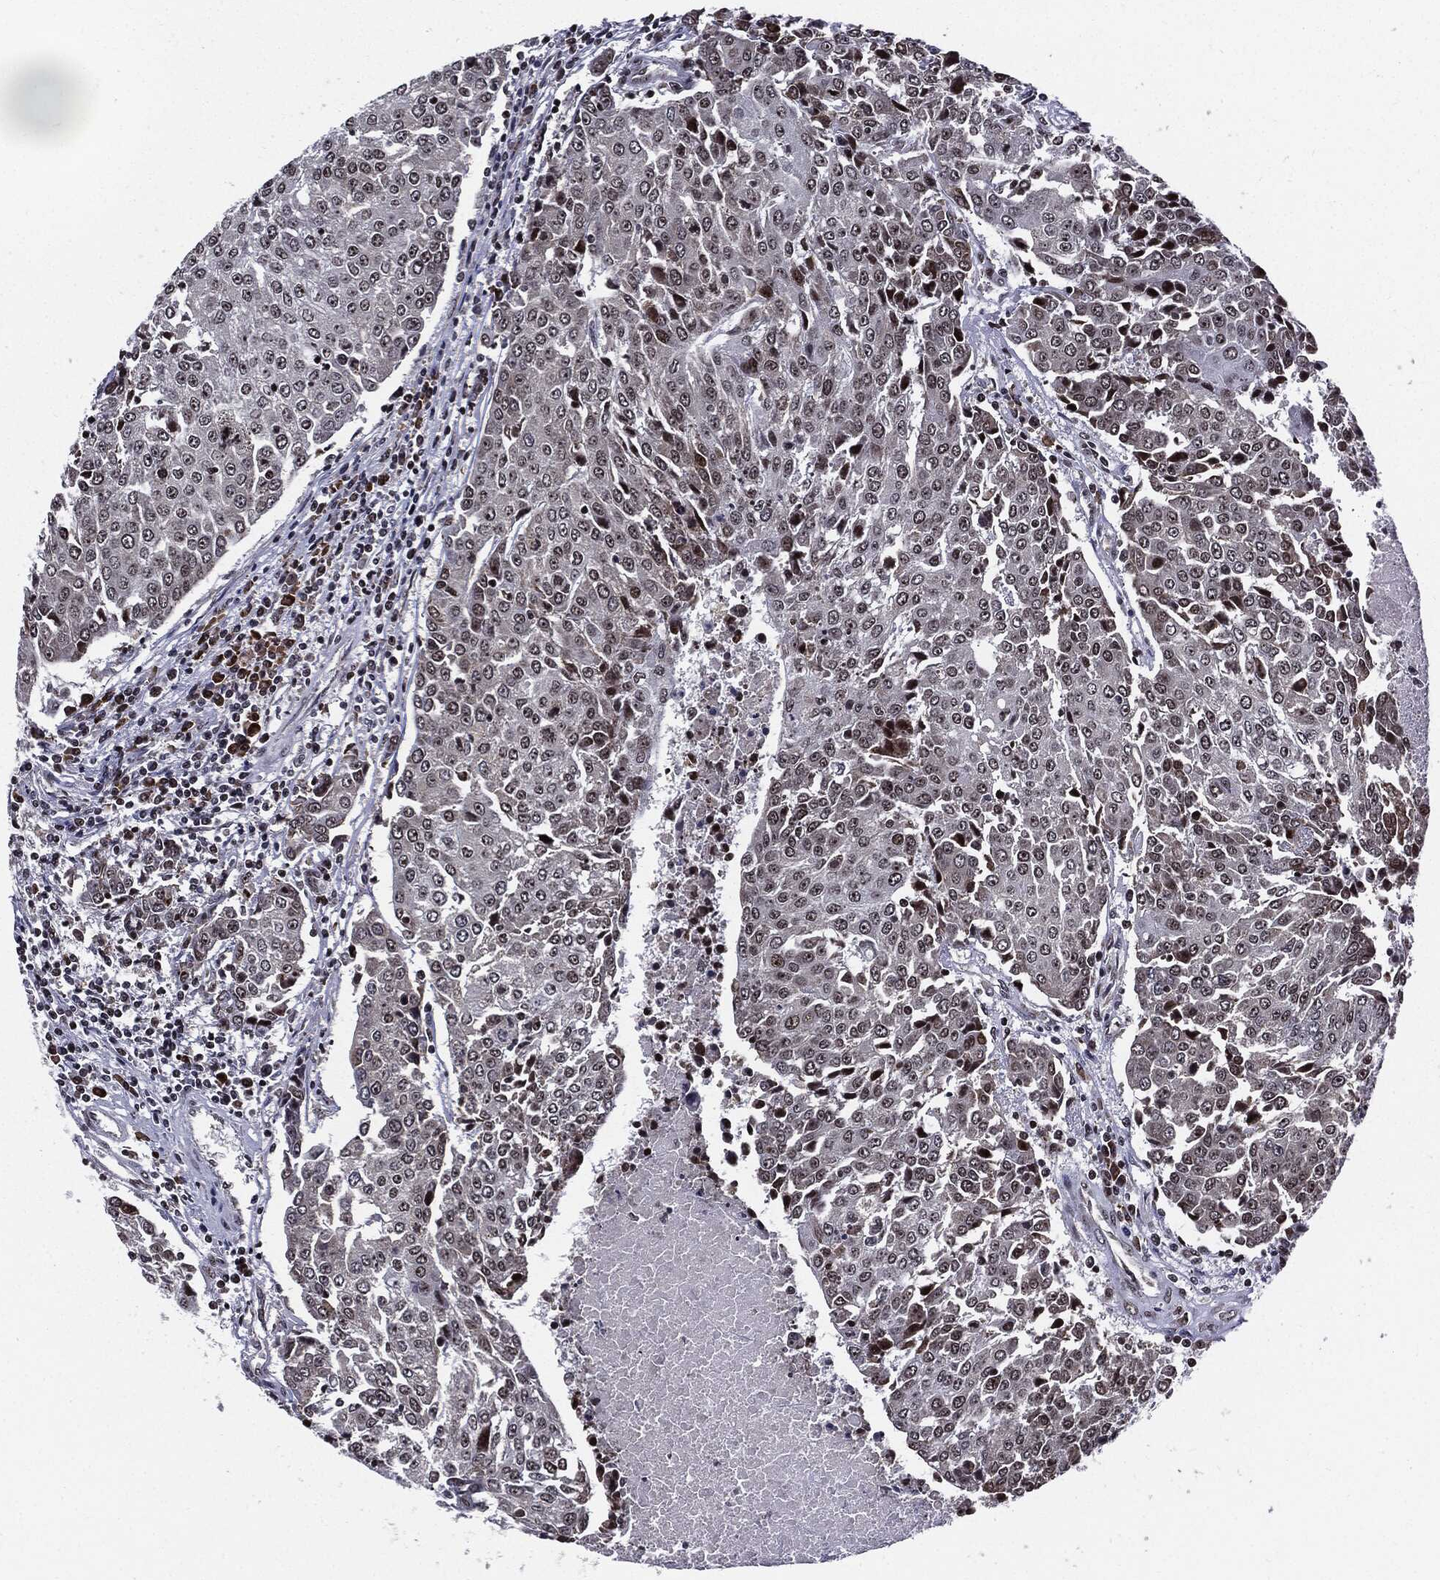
{"staining": {"intensity": "moderate", "quantity": "<25%", "location": "nuclear"}, "tissue": "urothelial cancer", "cell_type": "Tumor cells", "image_type": "cancer", "snomed": [{"axis": "morphology", "description": "Urothelial carcinoma, High grade"}, {"axis": "topography", "description": "Urinary bladder"}], "caption": "Immunohistochemistry (DAB) staining of human urothelial cancer shows moderate nuclear protein positivity in about <25% of tumor cells.", "gene": "ZFP91", "patient": {"sex": "female", "age": 85}}